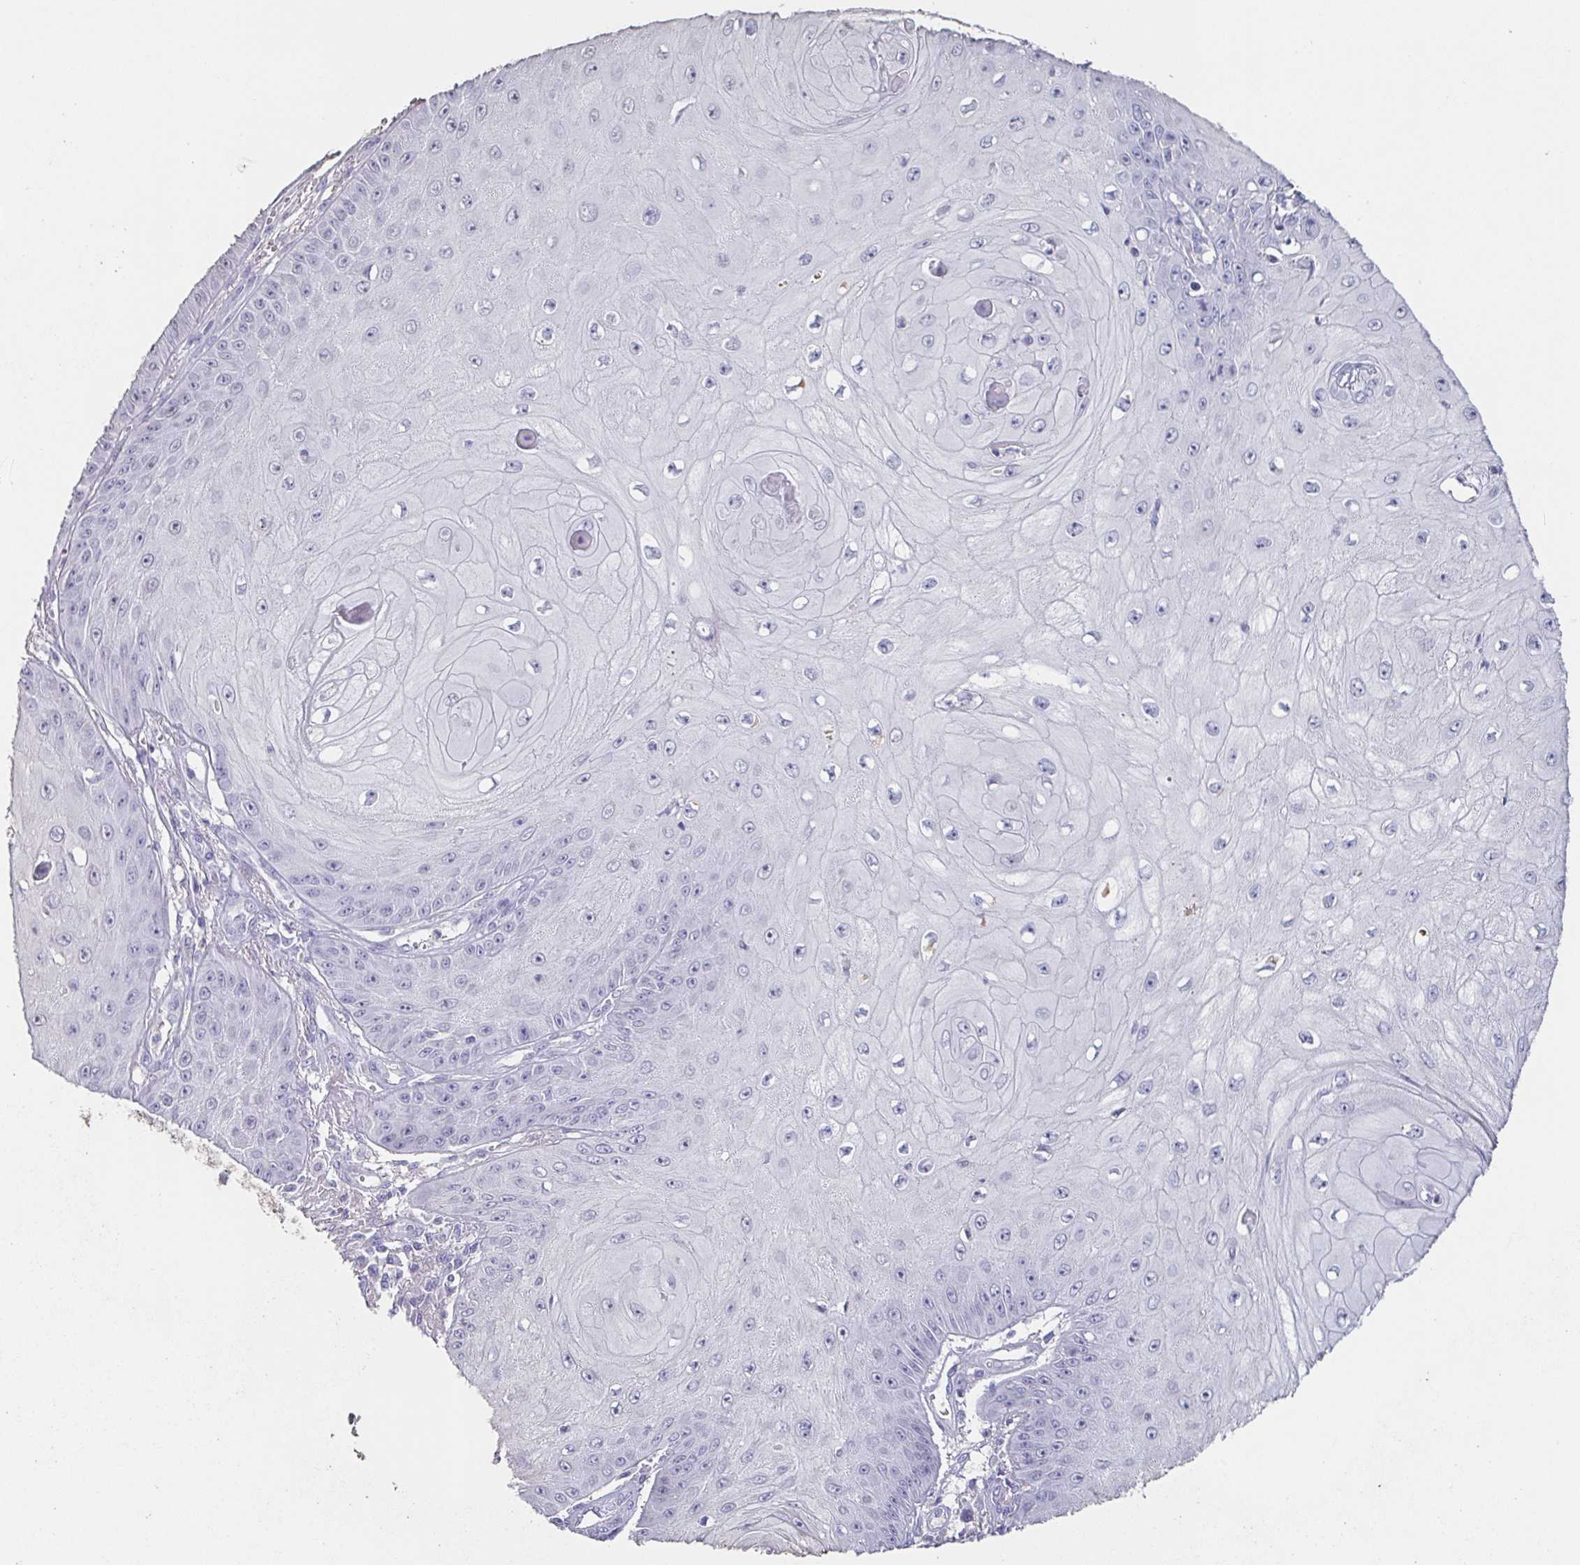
{"staining": {"intensity": "negative", "quantity": "none", "location": "none"}, "tissue": "skin cancer", "cell_type": "Tumor cells", "image_type": "cancer", "snomed": [{"axis": "morphology", "description": "Squamous cell carcinoma, NOS"}, {"axis": "topography", "description": "Skin"}], "caption": "The micrograph displays no significant staining in tumor cells of skin cancer.", "gene": "BPIFA2", "patient": {"sex": "male", "age": 70}}